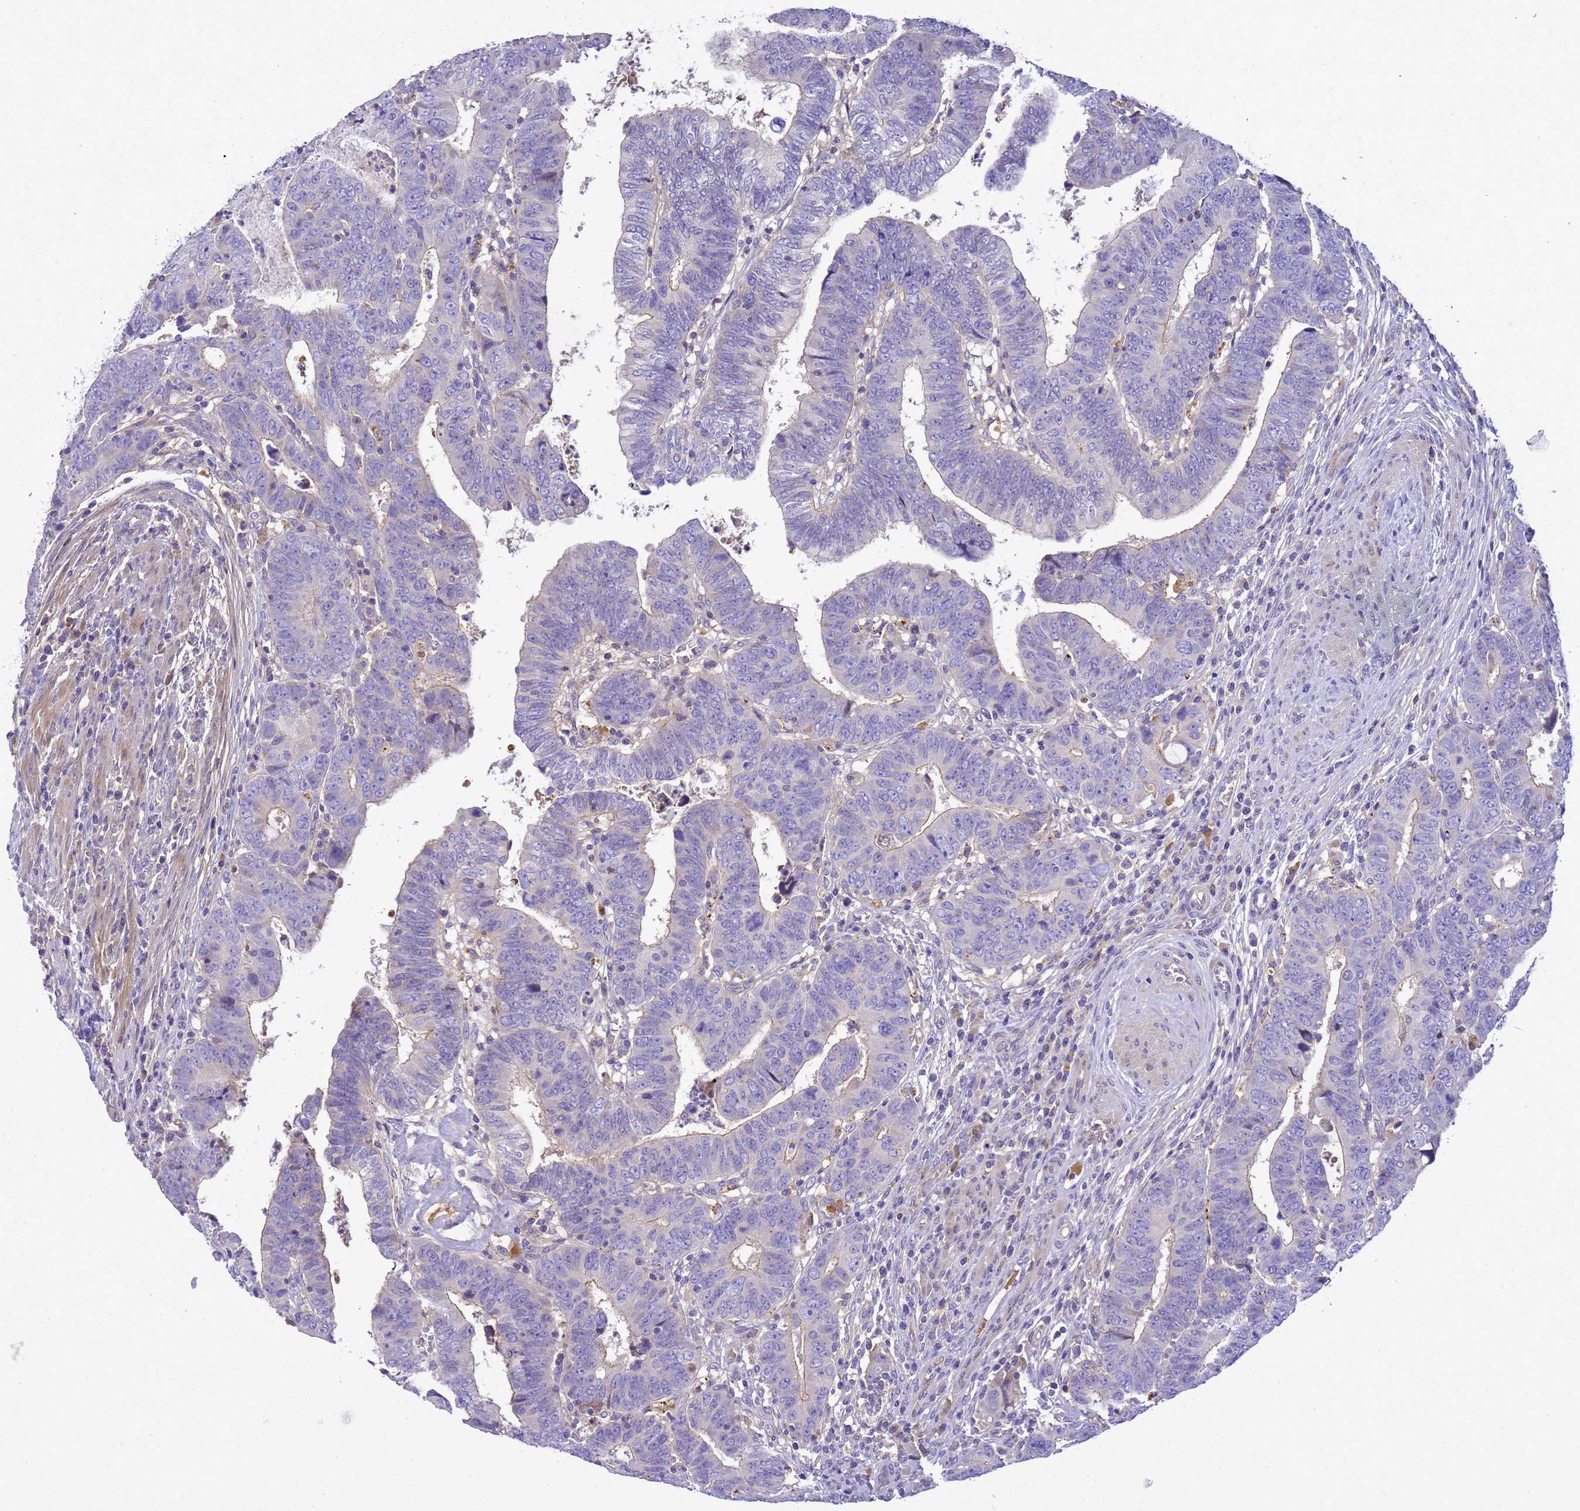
{"staining": {"intensity": "negative", "quantity": "none", "location": "none"}, "tissue": "colorectal cancer", "cell_type": "Tumor cells", "image_type": "cancer", "snomed": [{"axis": "morphology", "description": "Normal tissue, NOS"}, {"axis": "morphology", "description": "Adenocarcinoma, NOS"}, {"axis": "topography", "description": "Rectum"}], "caption": "Tumor cells are negative for protein expression in human adenocarcinoma (colorectal).", "gene": "TBCD", "patient": {"sex": "female", "age": 65}}